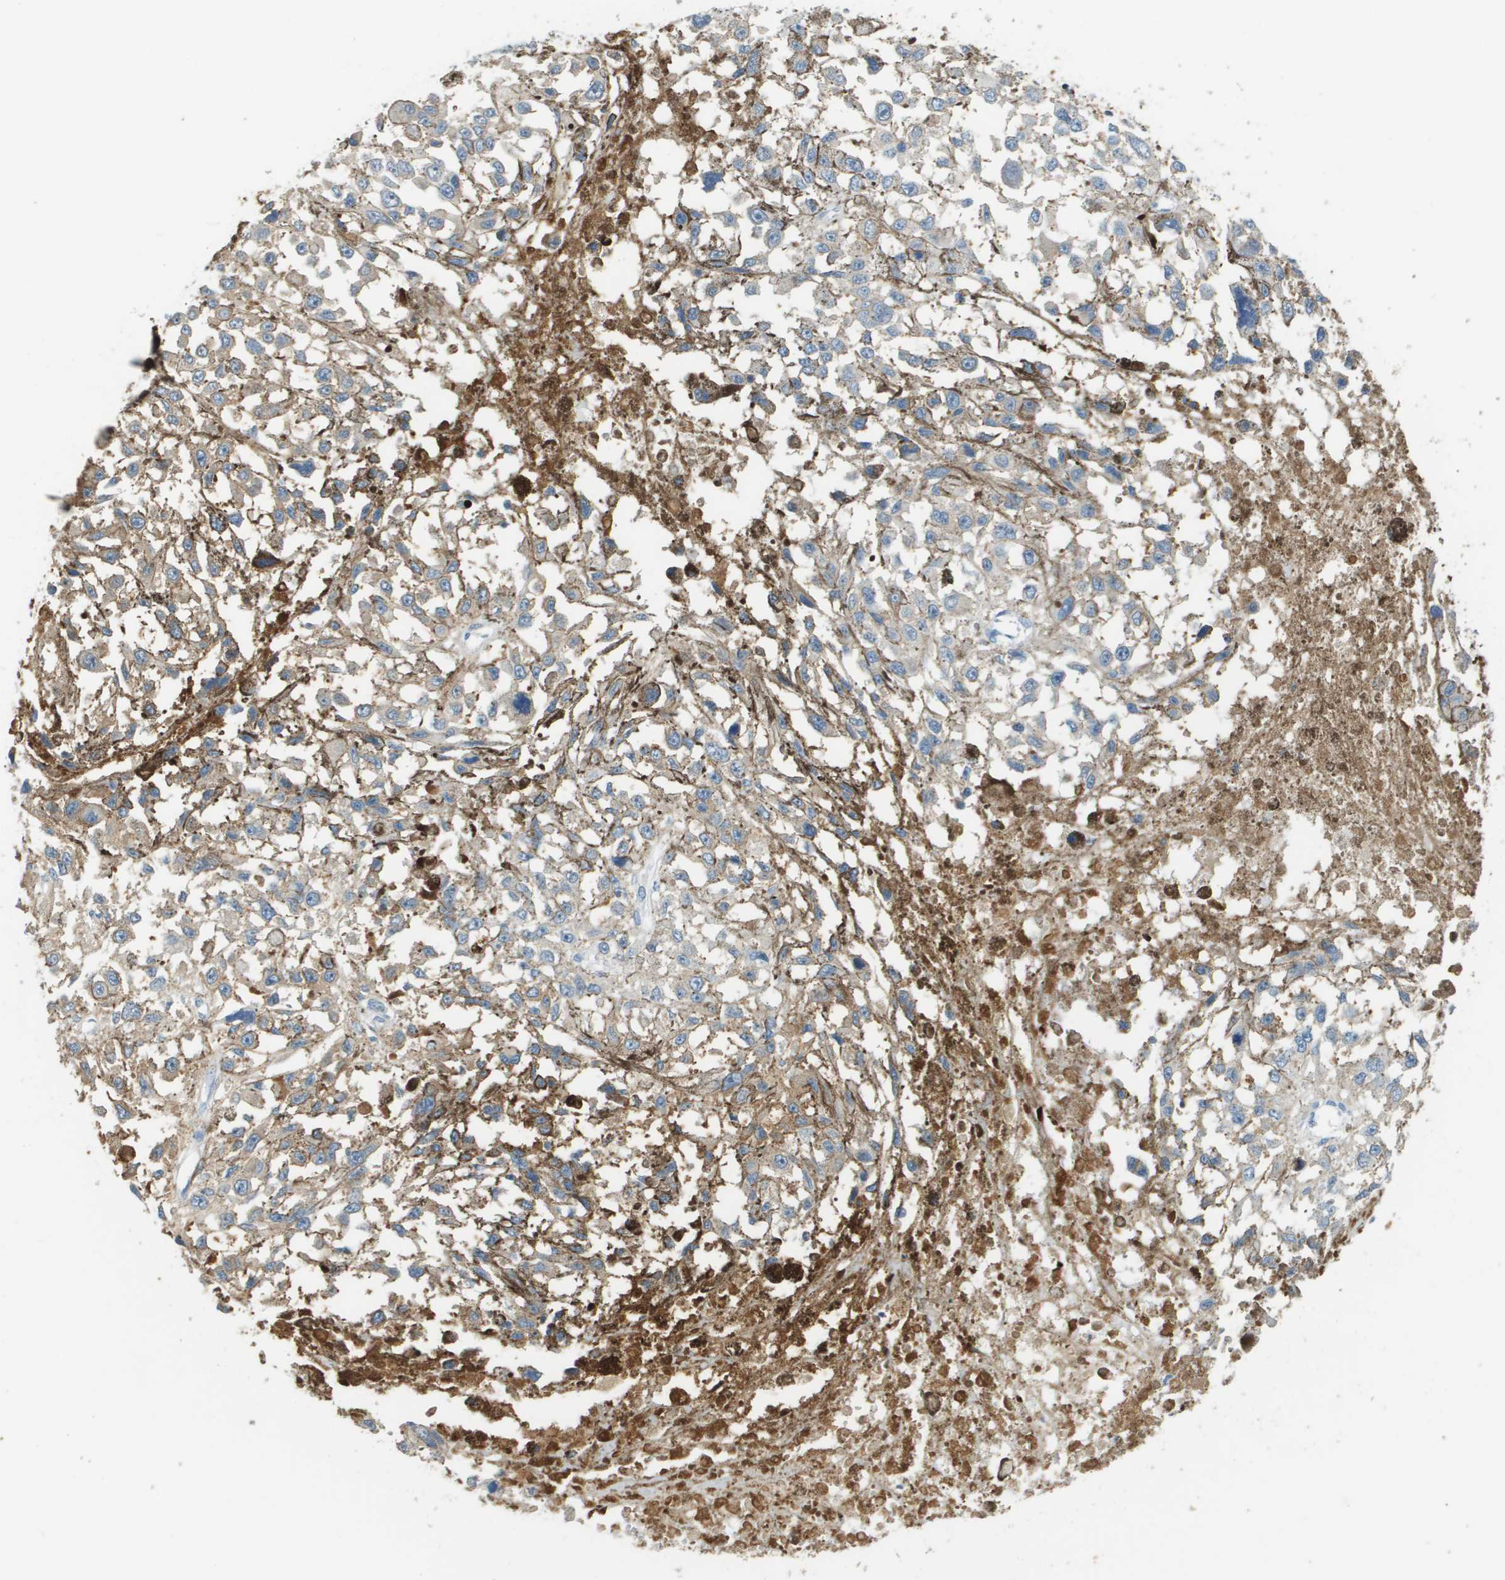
{"staining": {"intensity": "weak", "quantity": "<25%", "location": "cytoplasmic/membranous"}, "tissue": "melanoma", "cell_type": "Tumor cells", "image_type": "cancer", "snomed": [{"axis": "morphology", "description": "Malignant melanoma, Metastatic site"}, {"axis": "topography", "description": "Lymph node"}], "caption": "A histopathology image of malignant melanoma (metastatic site) stained for a protein displays no brown staining in tumor cells. (DAB (3,3'-diaminobenzidine) immunohistochemistry visualized using brightfield microscopy, high magnification).", "gene": "DCN", "patient": {"sex": "male", "age": 59}}